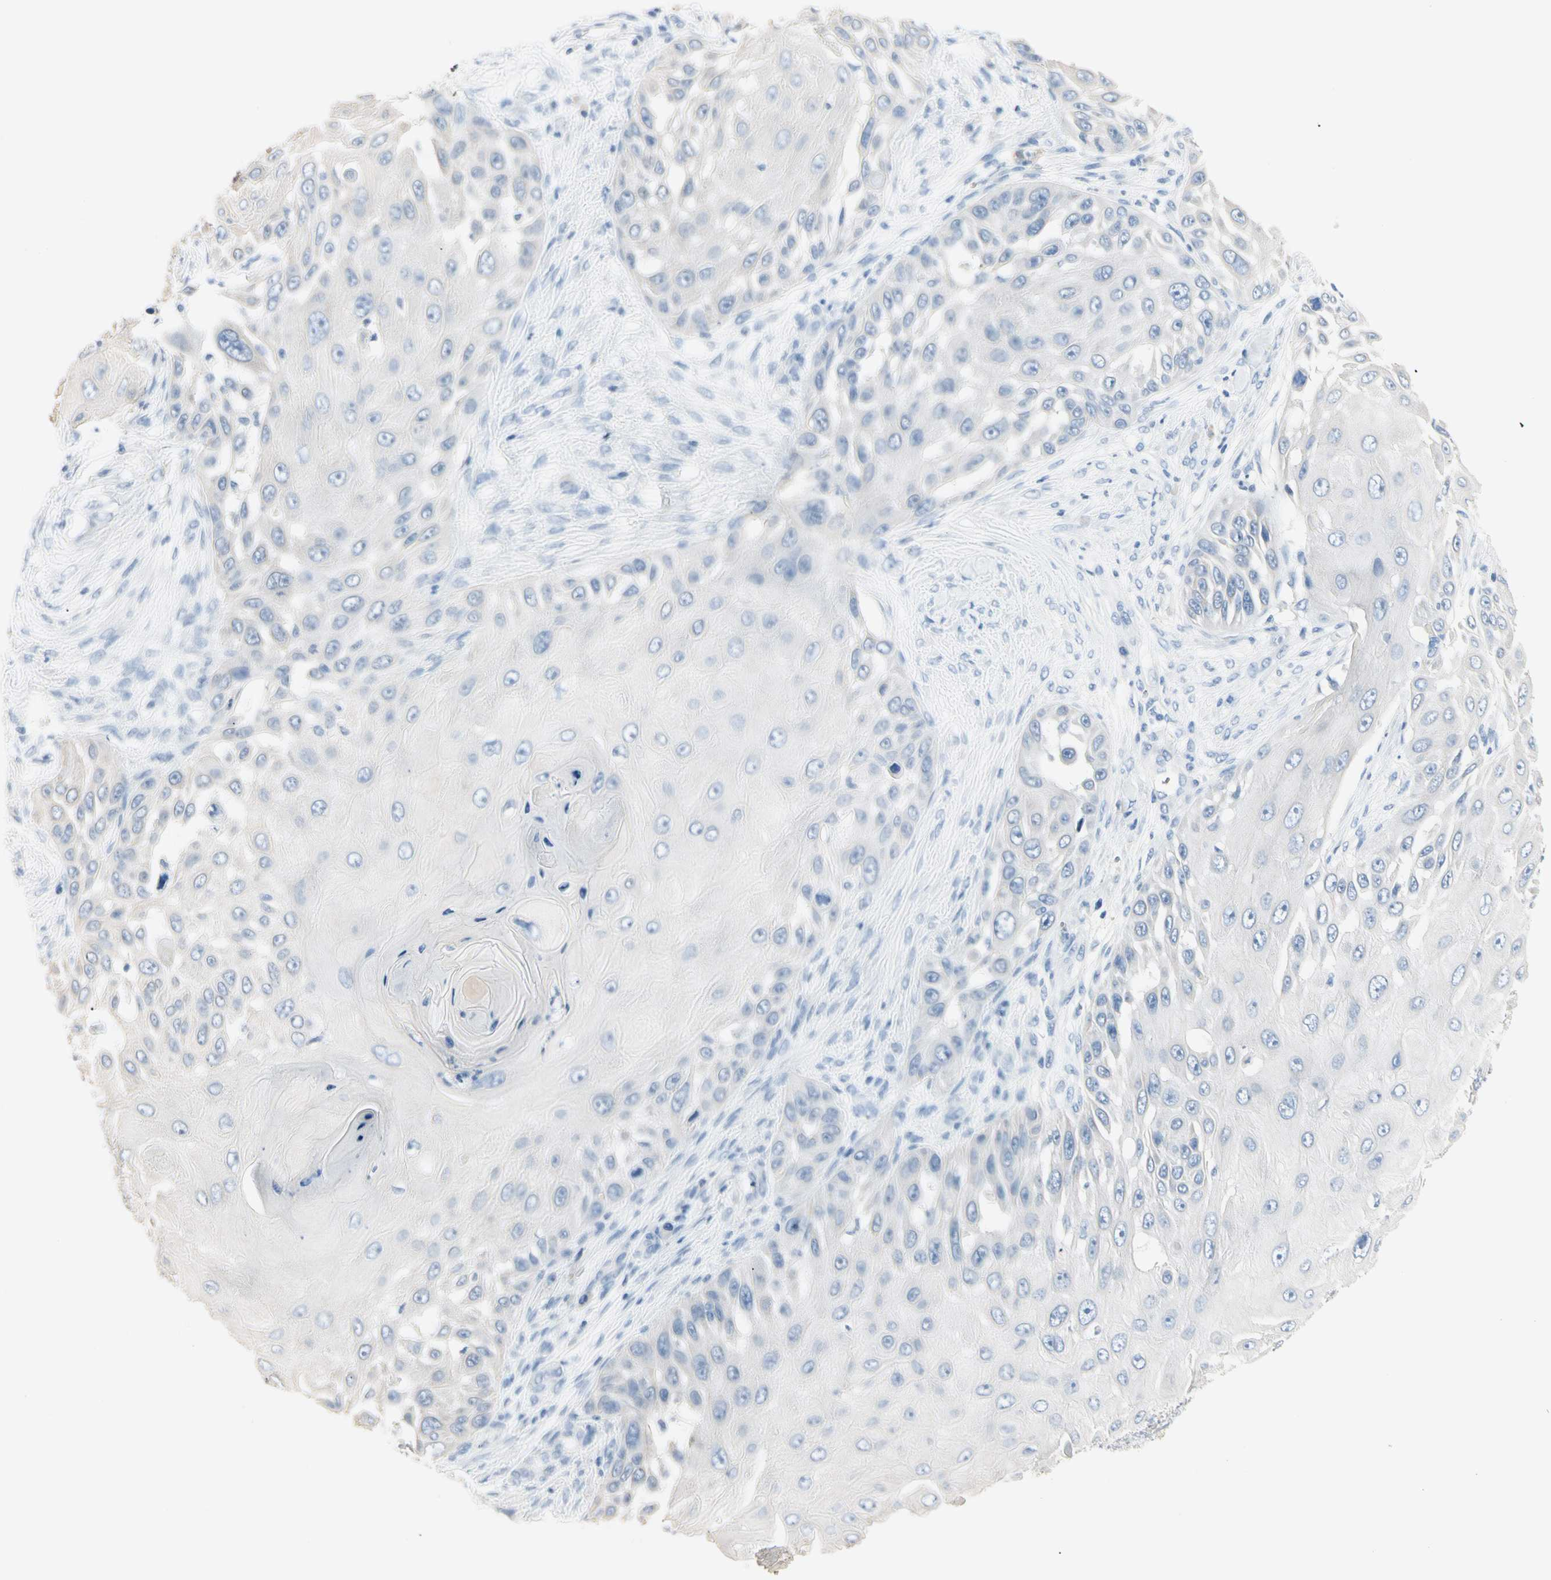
{"staining": {"intensity": "negative", "quantity": "none", "location": "none"}, "tissue": "skin cancer", "cell_type": "Tumor cells", "image_type": "cancer", "snomed": [{"axis": "morphology", "description": "Squamous cell carcinoma, NOS"}, {"axis": "topography", "description": "Skin"}], "caption": "Squamous cell carcinoma (skin) was stained to show a protein in brown. There is no significant staining in tumor cells.", "gene": "CA1", "patient": {"sex": "female", "age": 44}}